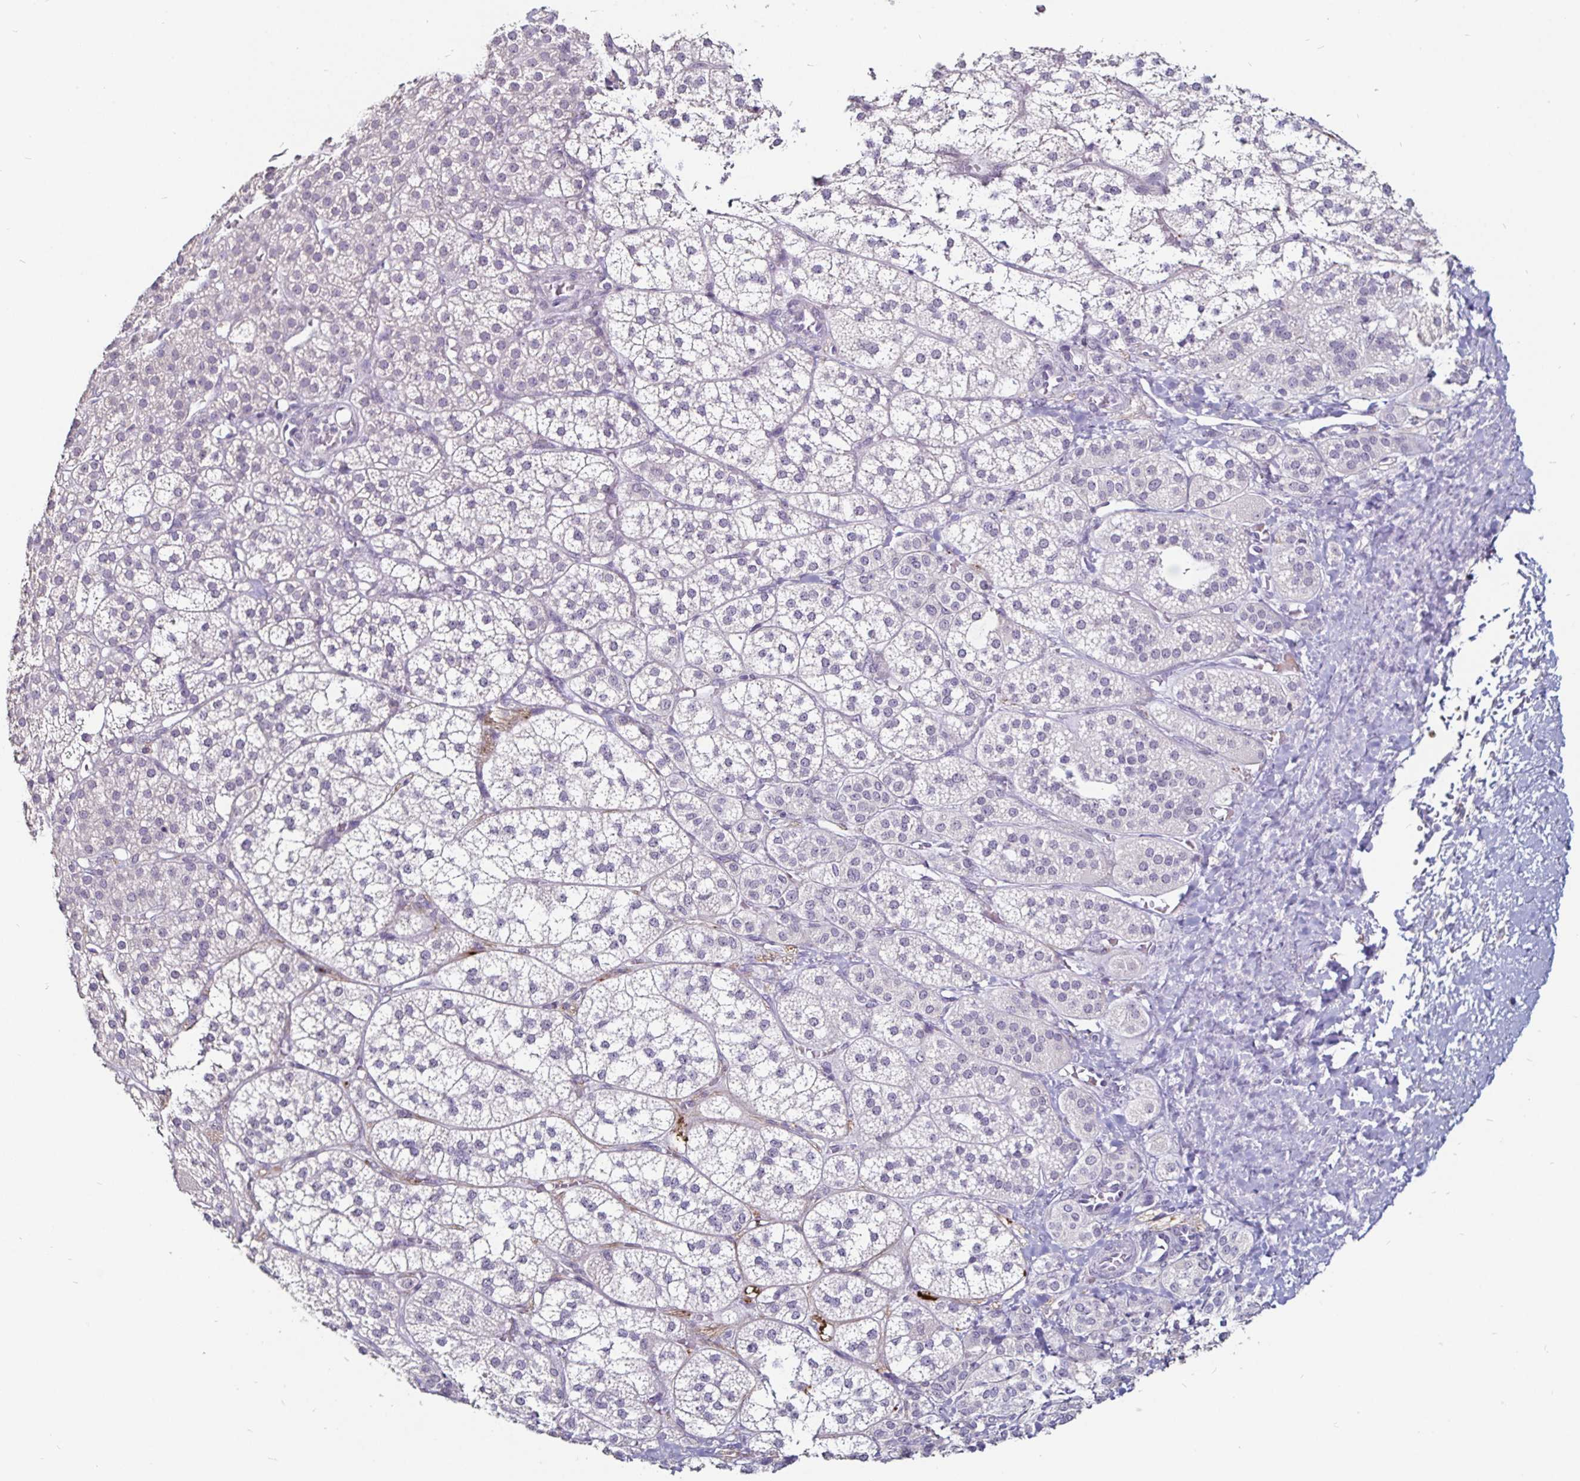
{"staining": {"intensity": "negative", "quantity": "none", "location": "none"}, "tissue": "adrenal gland", "cell_type": "Glandular cells", "image_type": "normal", "snomed": [{"axis": "morphology", "description": "Normal tissue, NOS"}, {"axis": "topography", "description": "Adrenal gland"}], "caption": "Immunohistochemical staining of normal human adrenal gland shows no significant positivity in glandular cells.", "gene": "FAIM2", "patient": {"sex": "female", "age": 60}}